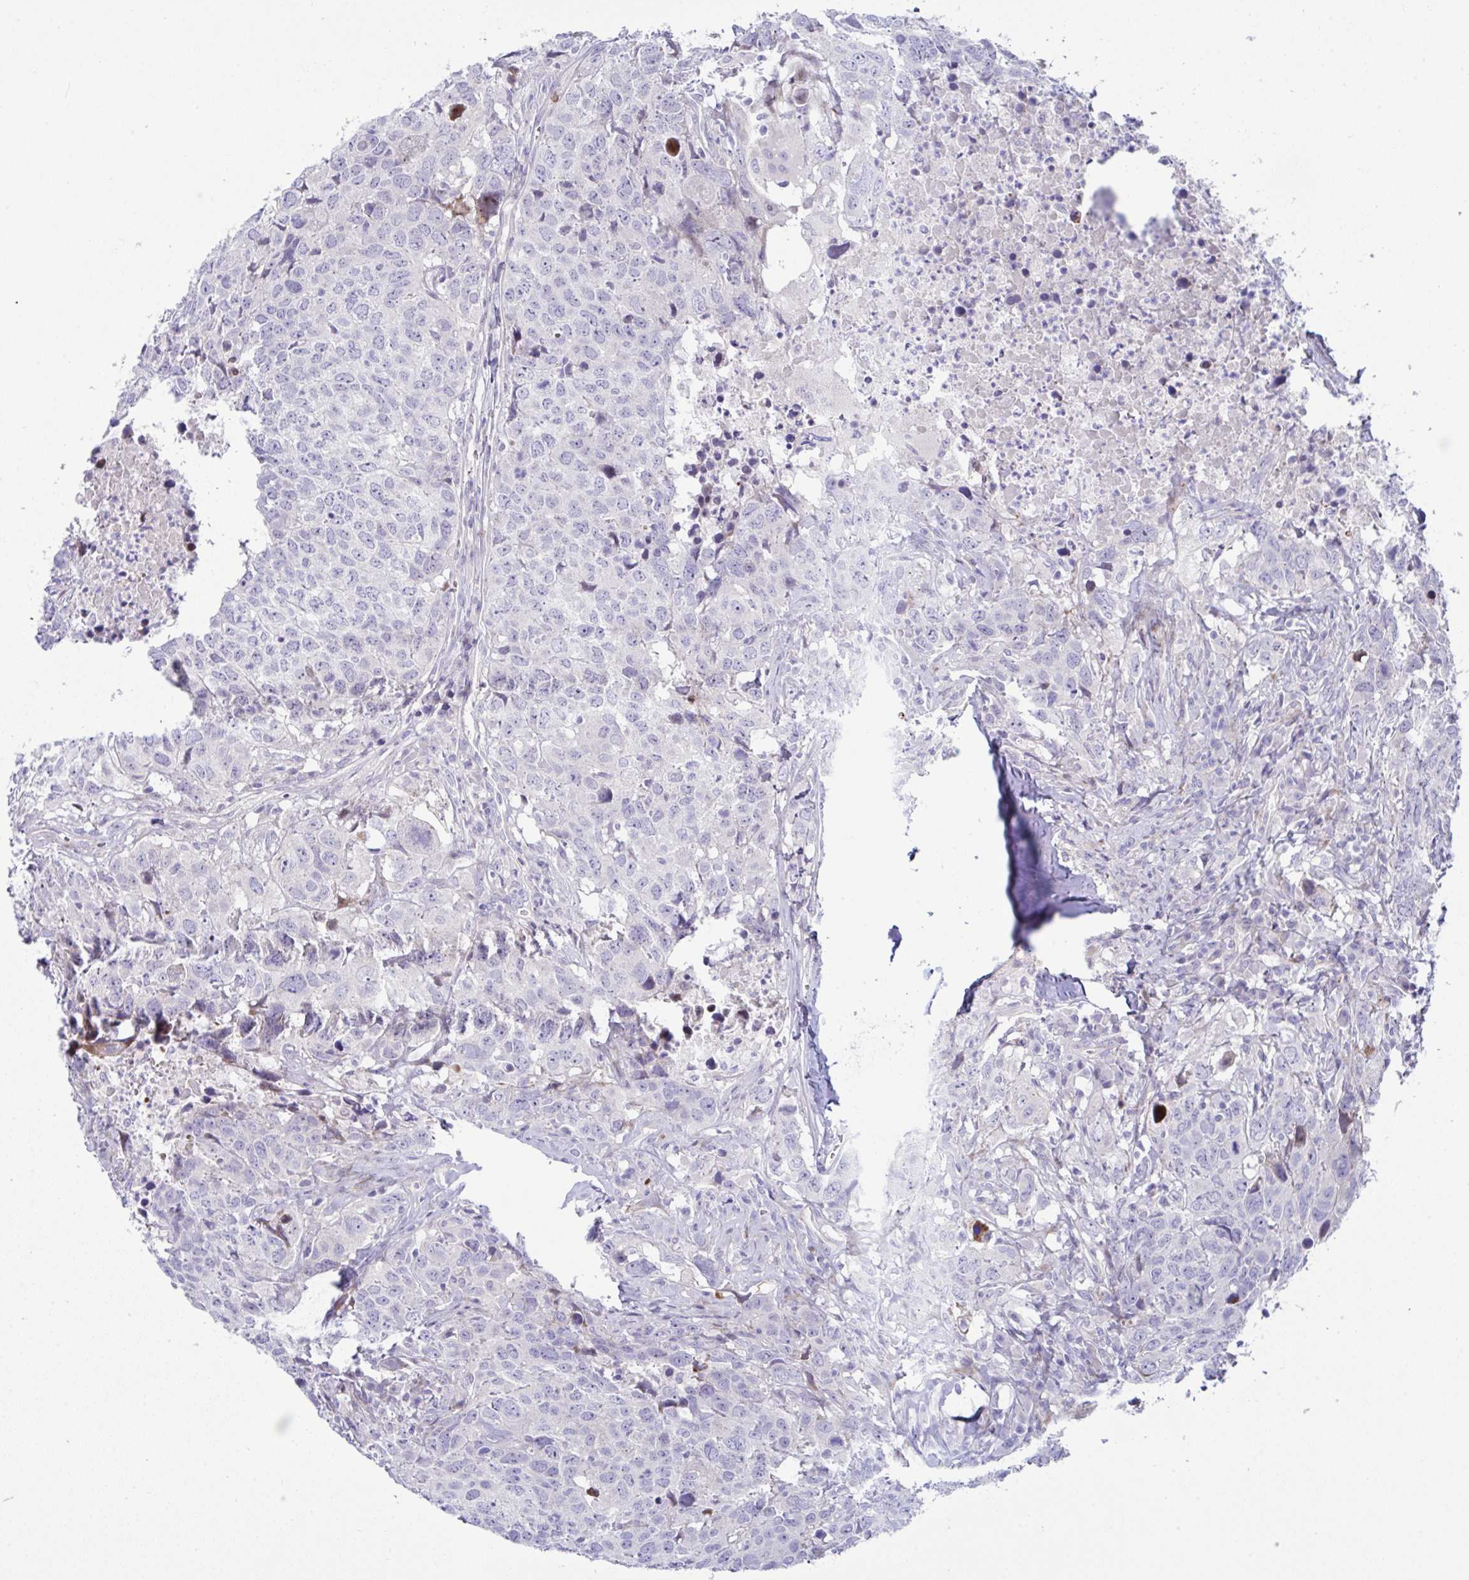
{"staining": {"intensity": "negative", "quantity": "none", "location": "none"}, "tissue": "head and neck cancer", "cell_type": "Tumor cells", "image_type": "cancer", "snomed": [{"axis": "morphology", "description": "Normal tissue, NOS"}, {"axis": "morphology", "description": "Squamous cell carcinoma, NOS"}, {"axis": "topography", "description": "Skeletal muscle"}, {"axis": "topography", "description": "Vascular tissue"}, {"axis": "topography", "description": "Peripheral nerve tissue"}, {"axis": "topography", "description": "Head-Neck"}], "caption": "Tumor cells show no significant positivity in head and neck cancer. (DAB (3,3'-diaminobenzidine) immunohistochemistry (IHC), high magnification).", "gene": "ZNF713", "patient": {"sex": "male", "age": 66}}